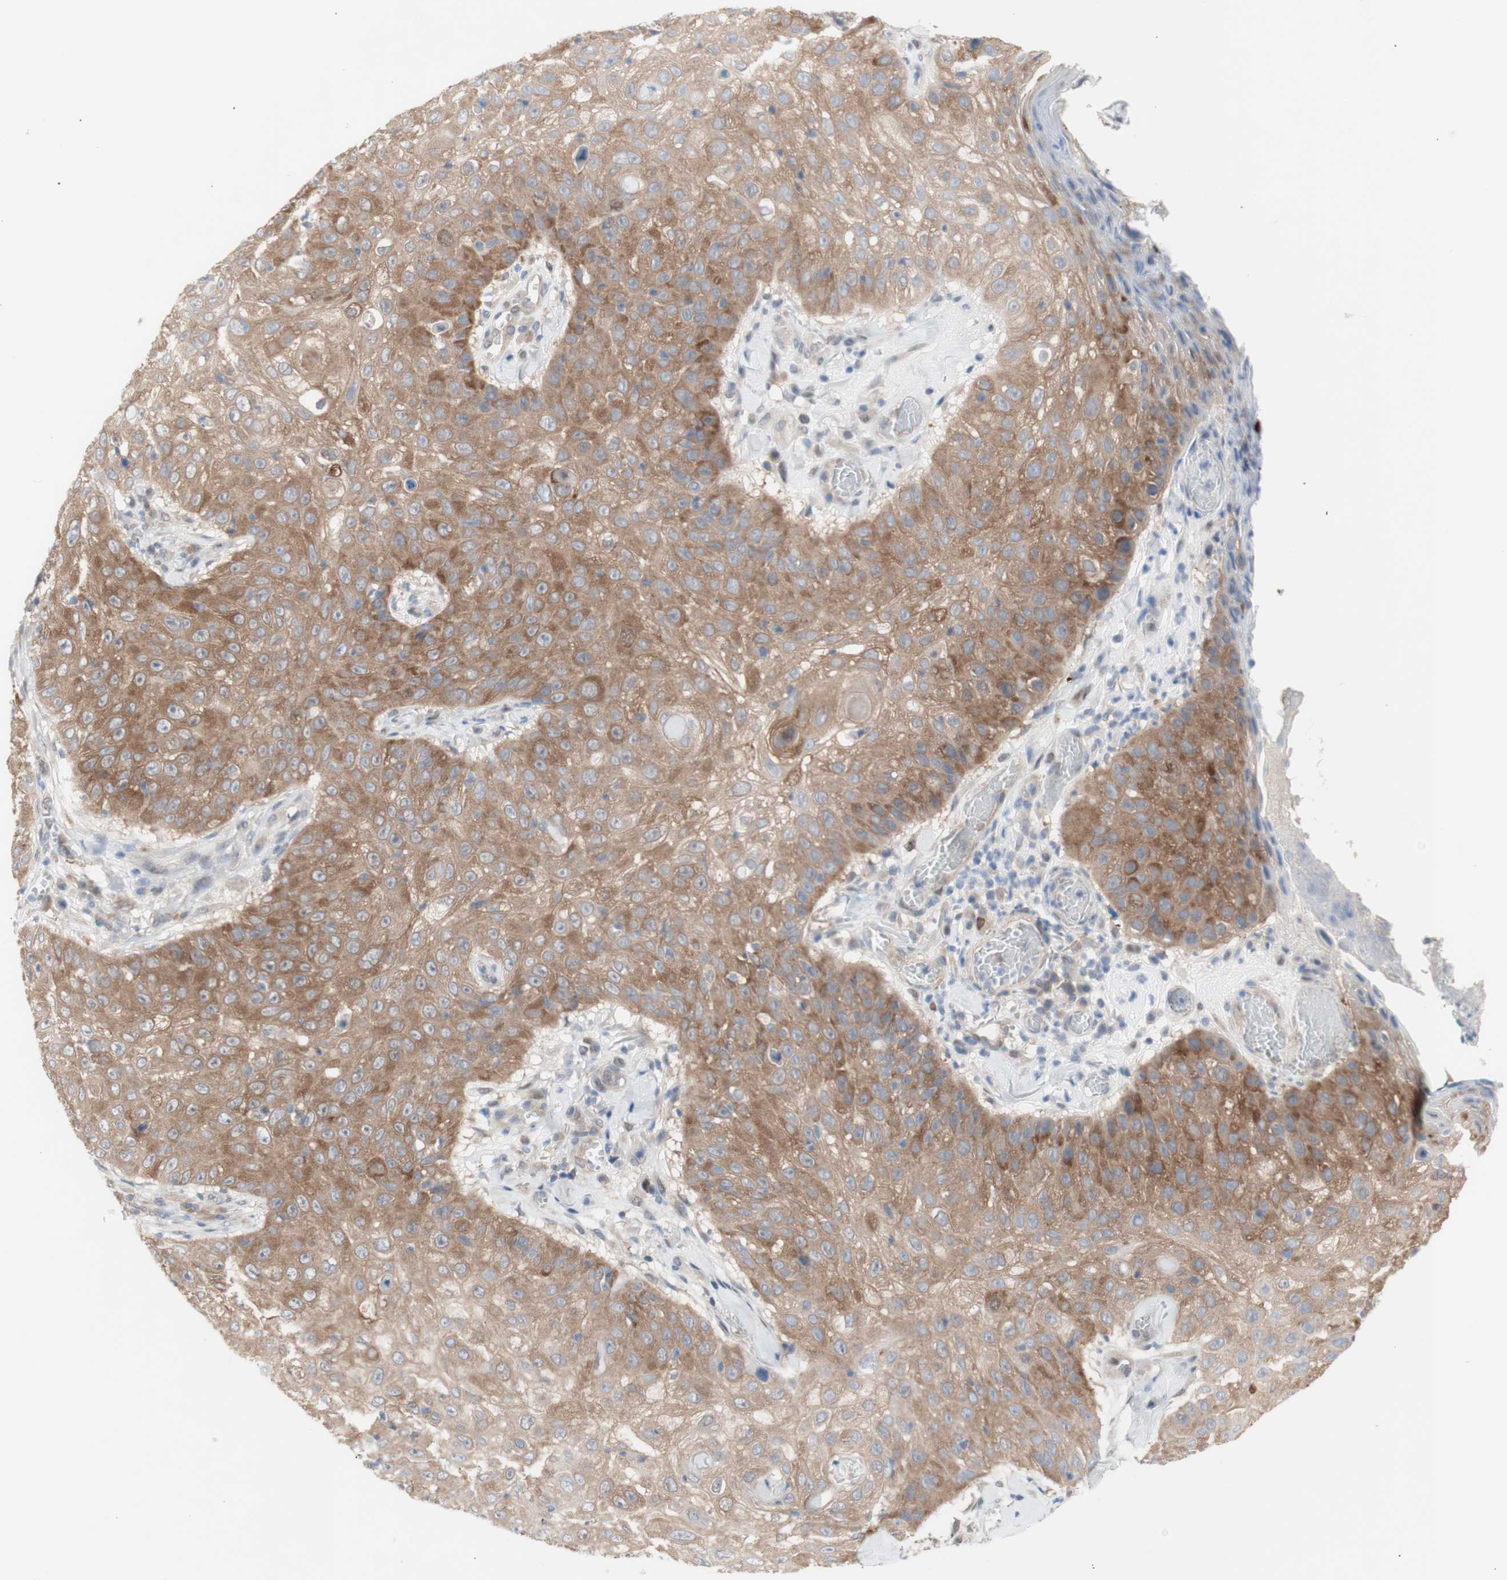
{"staining": {"intensity": "moderate", "quantity": ">75%", "location": "cytoplasmic/membranous"}, "tissue": "skin cancer", "cell_type": "Tumor cells", "image_type": "cancer", "snomed": [{"axis": "morphology", "description": "Squamous cell carcinoma, NOS"}, {"axis": "topography", "description": "Skin"}], "caption": "The micrograph displays immunohistochemical staining of skin cancer (squamous cell carcinoma). There is moderate cytoplasmic/membranous expression is identified in about >75% of tumor cells.", "gene": "PRMT5", "patient": {"sex": "male", "age": 86}}